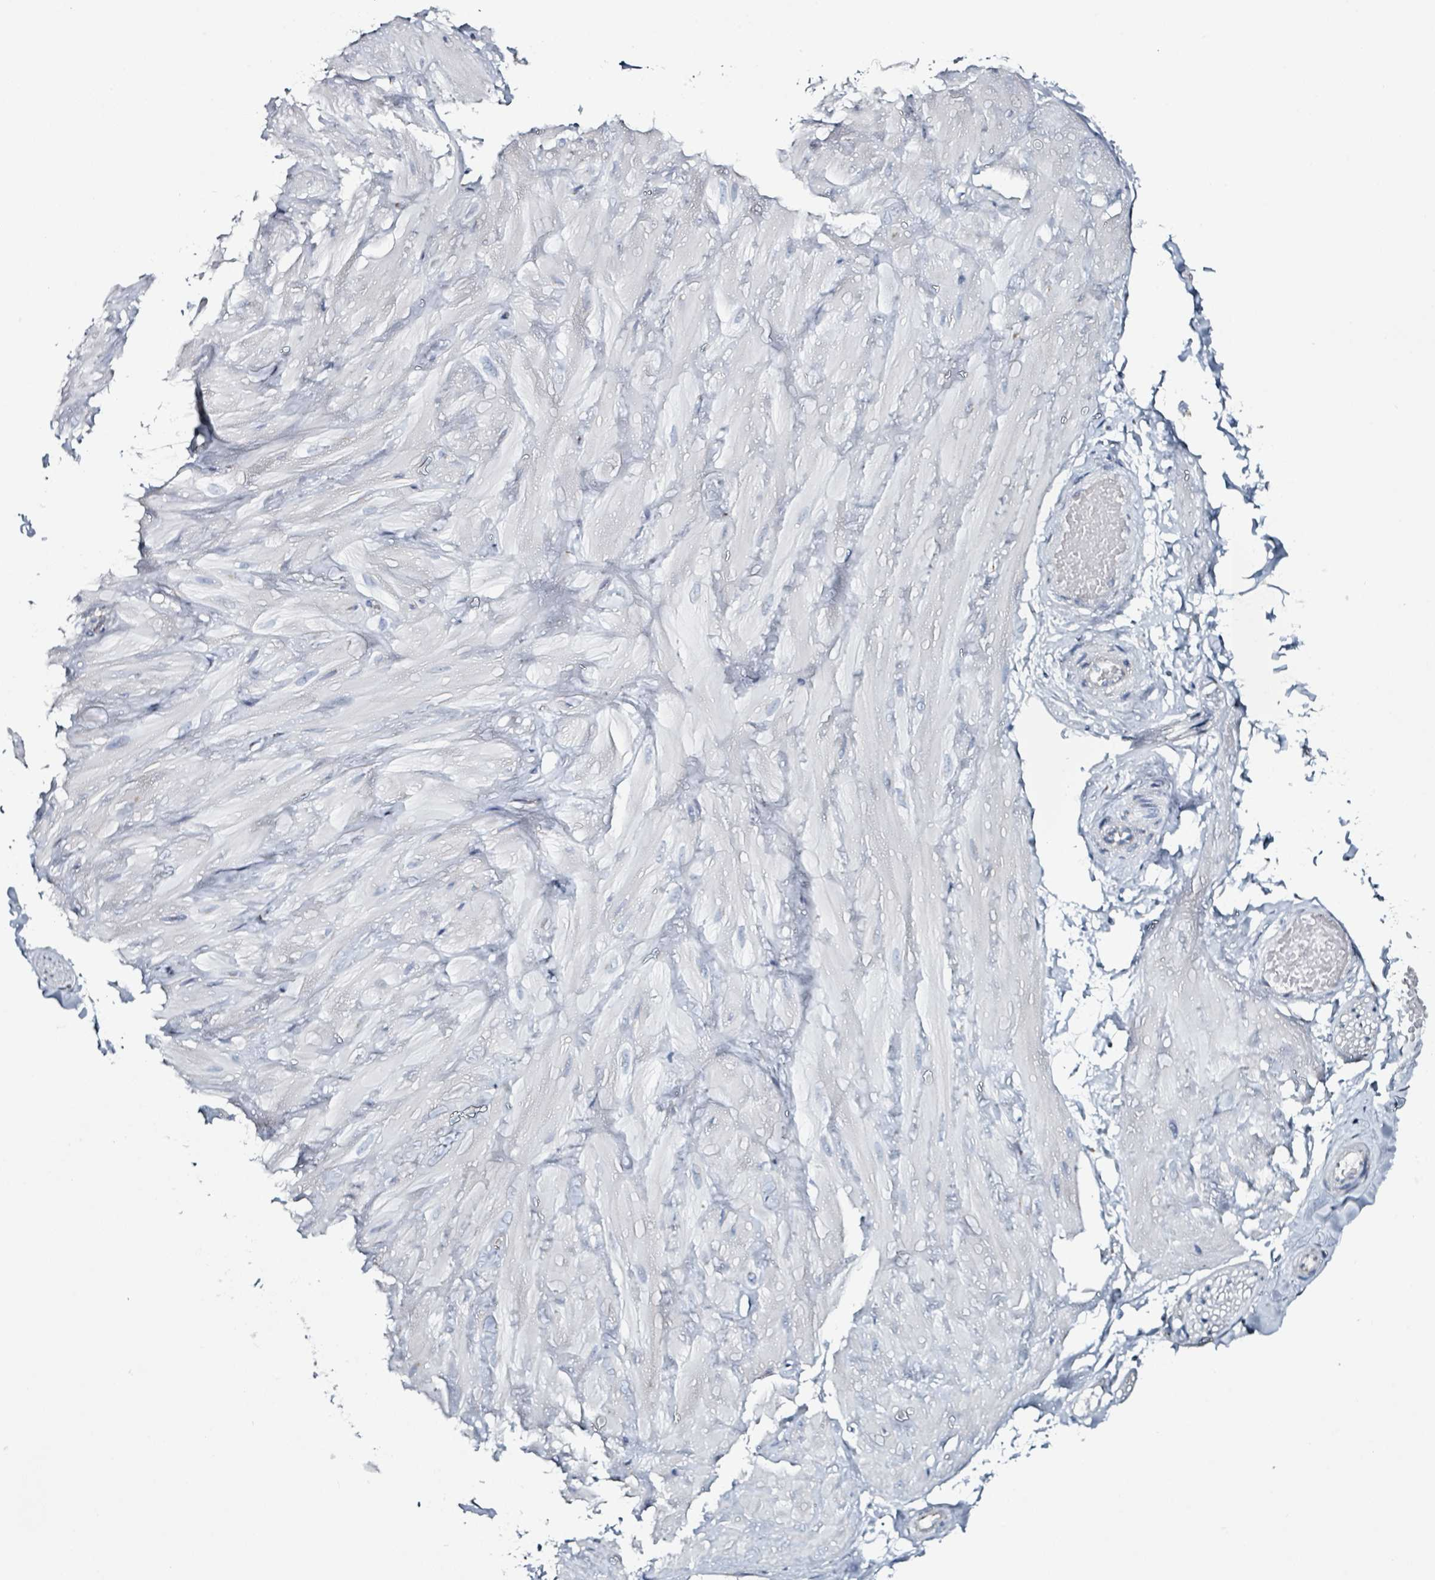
{"staining": {"intensity": "negative", "quantity": "none", "location": "none"}, "tissue": "adipose tissue", "cell_type": "Adipocytes", "image_type": "normal", "snomed": [{"axis": "morphology", "description": "Normal tissue, NOS"}, {"axis": "topography", "description": "Adipose tissue"}, {"axis": "topography", "description": "Vascular tissue"}, {"axis": "topography", "description": "Peripheral nerve tissue"}], "caption": "Human adipose tissue stained for a protein using immunohistochemistry demonstrates no positivity in adipocytes.", "gene": "B3GAT3", "patient": {"sex": "male", "age": 25}}